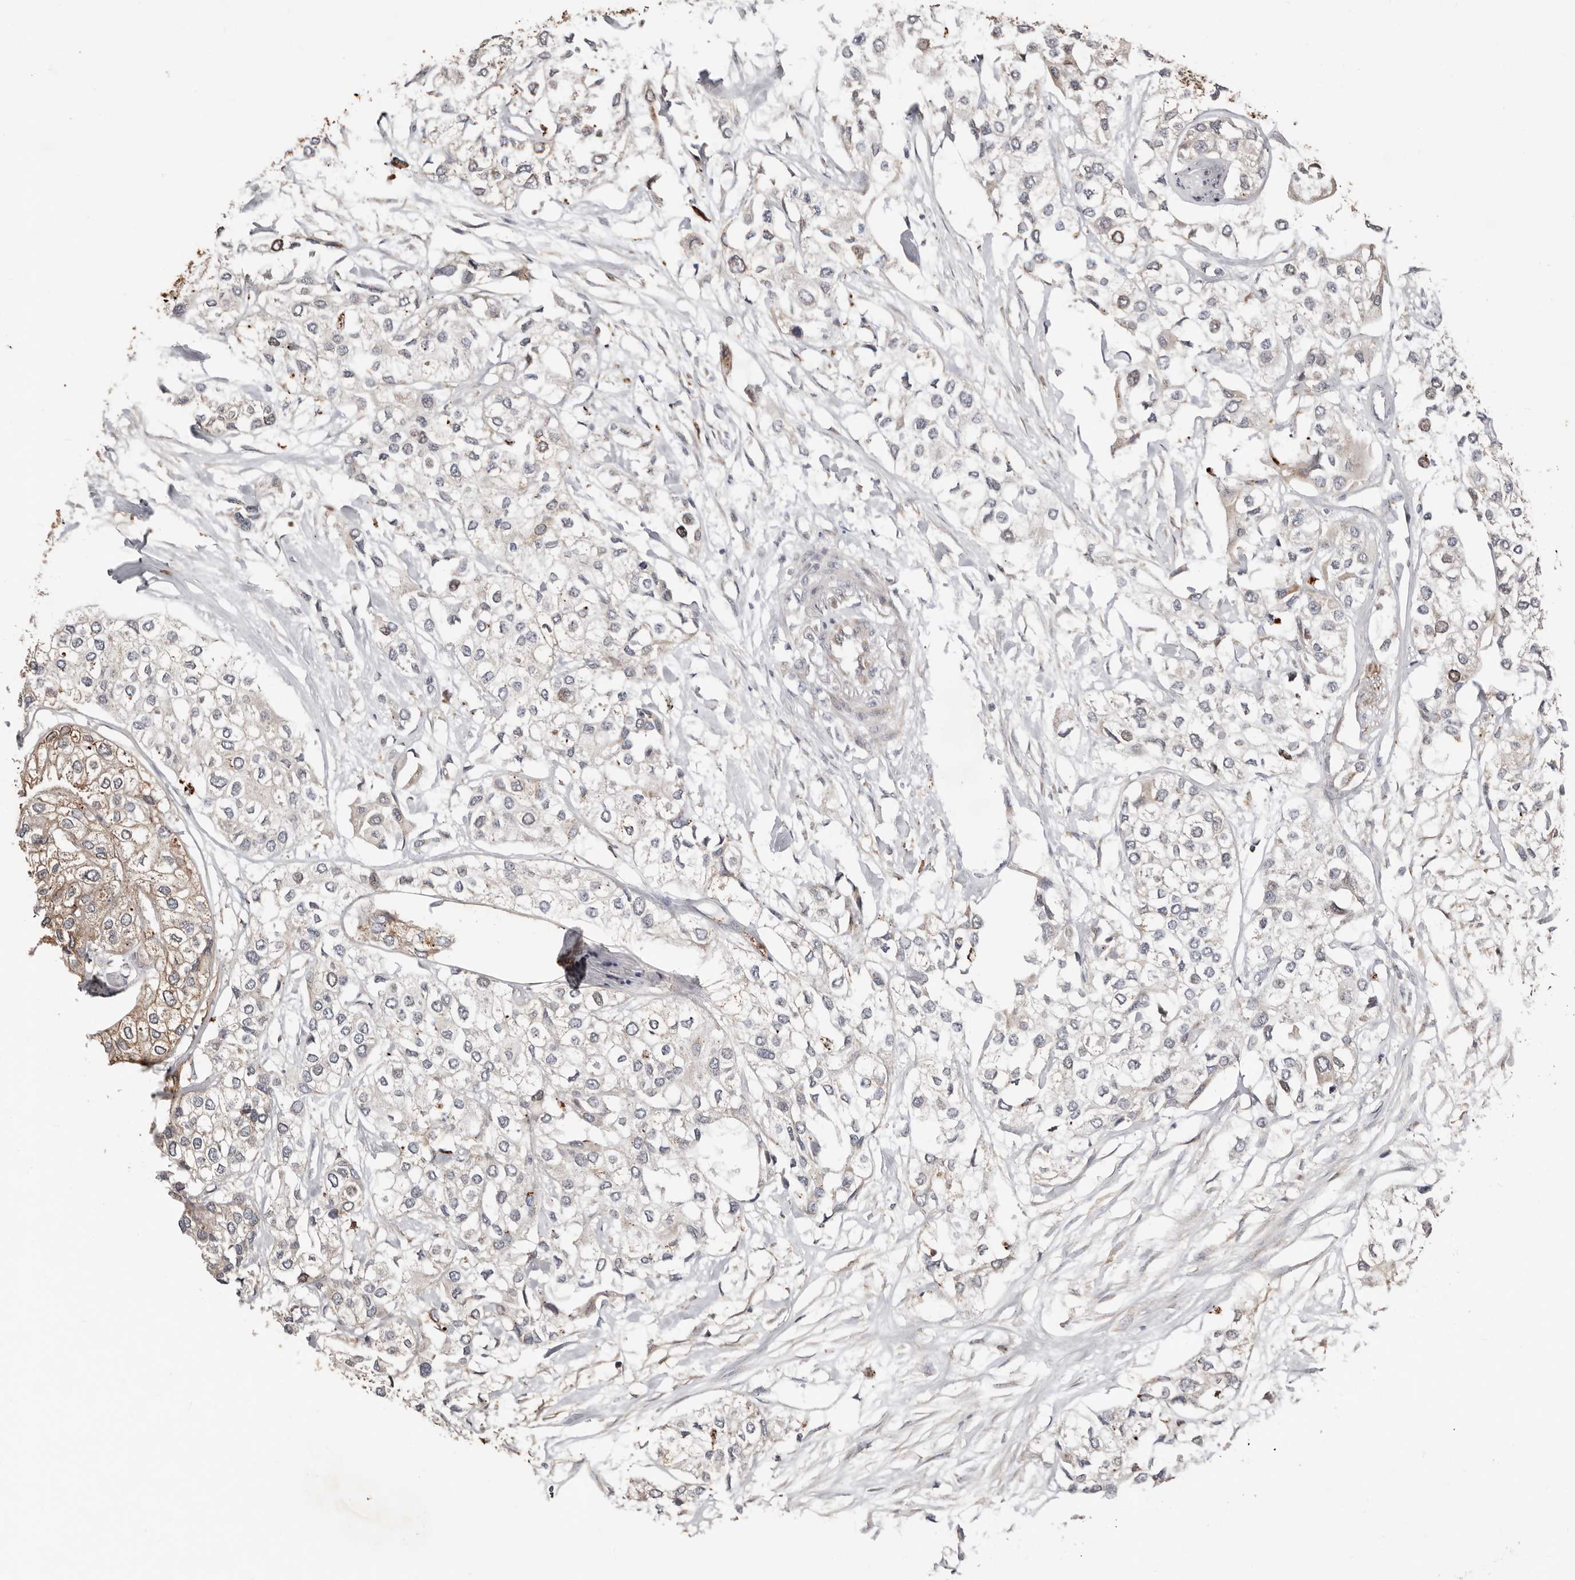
{"staining": {"intensity": "weak", "quantity": "<25%", "location": "cytoplasmic/membranous"}, "tissue": "urothelial cancer", "cell_type": "Tumor cells", "image_type": "cancer", "snomed": [{"axis": "morphology", "description": "Urothelial carcinoma, High grade"}, {"axis": "topography", "description": "Urinary bladder"}], "caption": "Histopathology image shows no significant protein staining in tumor cells of urothelial cancer. (IHC, brightfield microscopy, high magnification).", "gene": "SMYD4", "patient": {"sex": "male", "age": 64}}